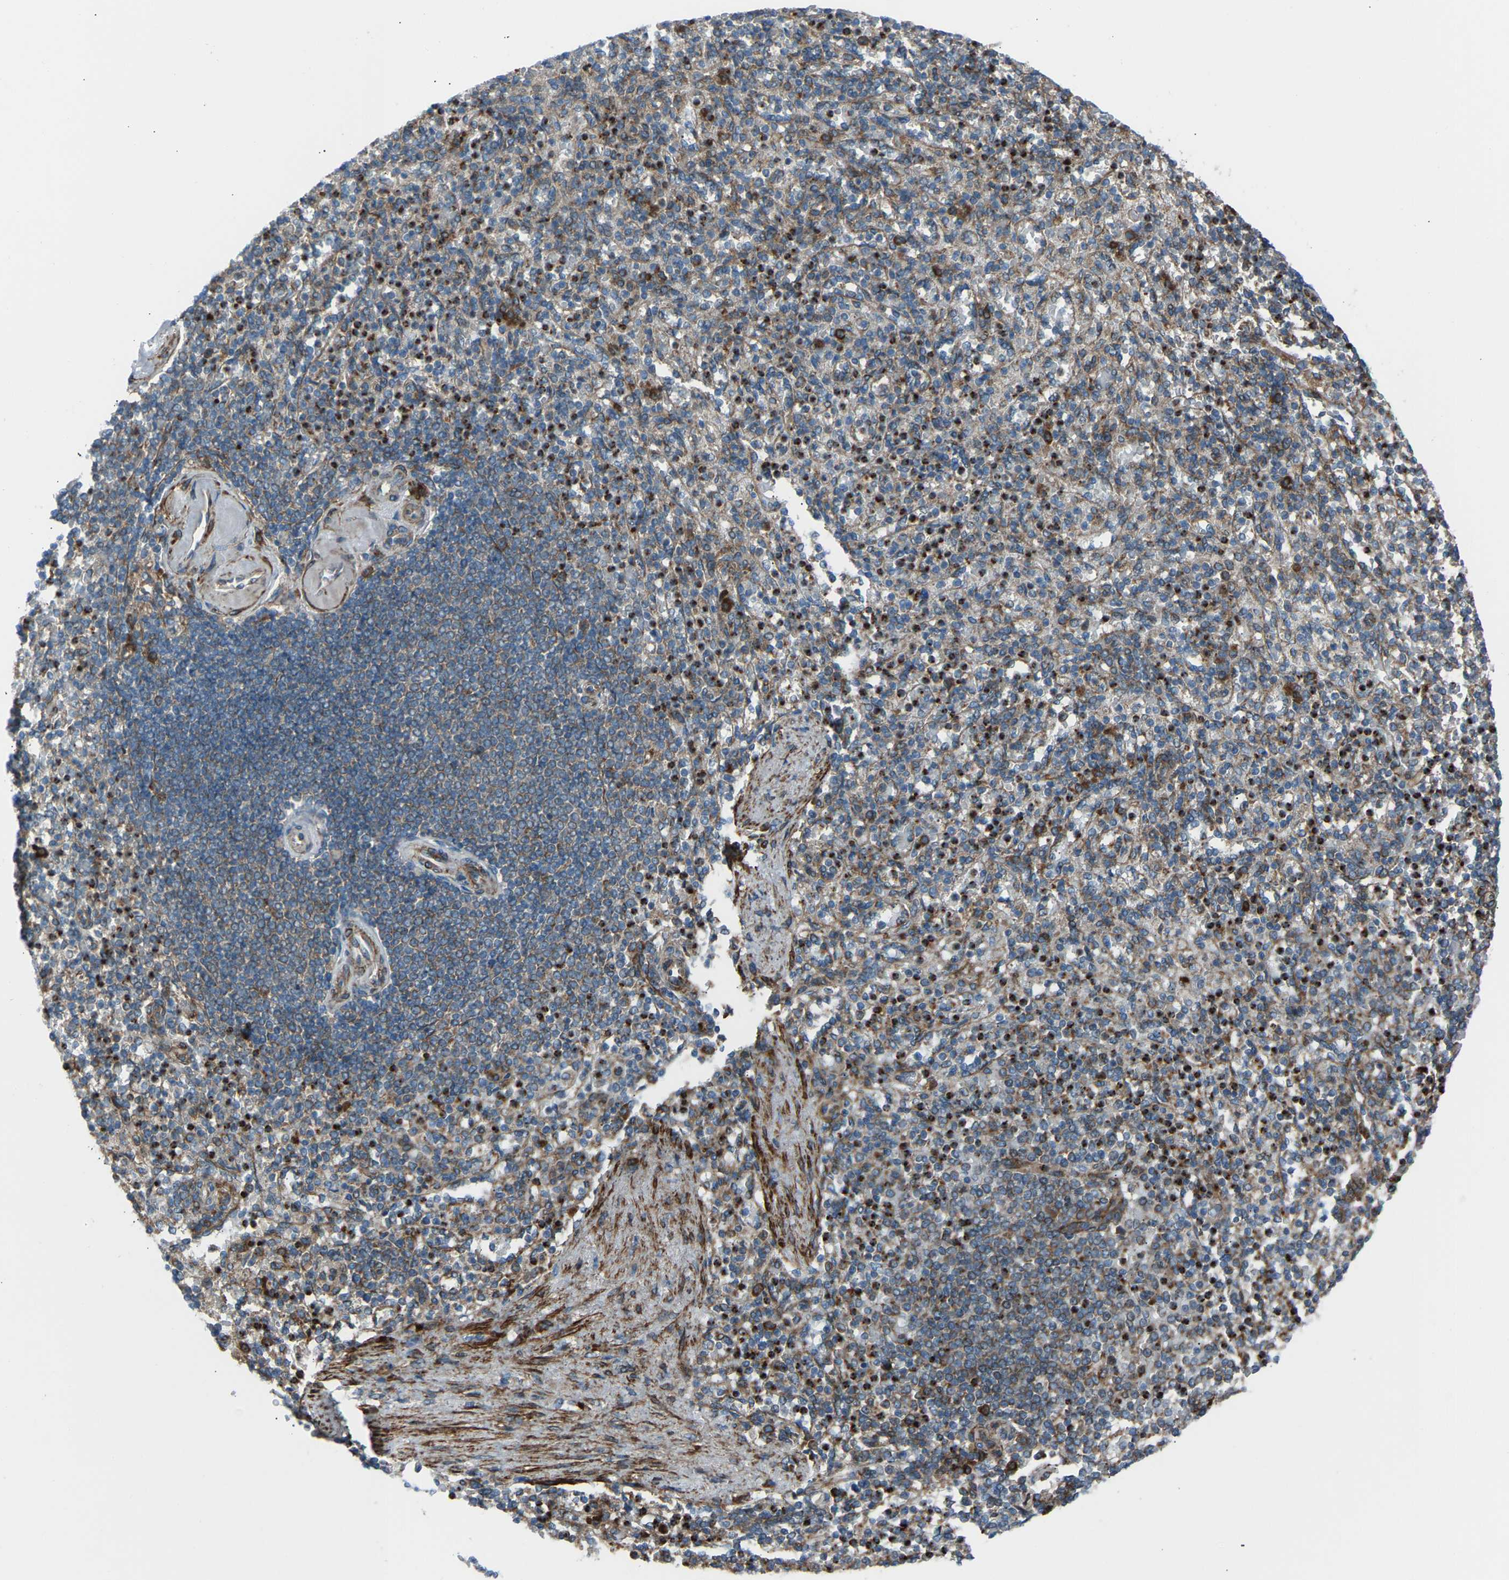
{"staining": {"intensity": "moderate", "quantity": ">75%", "location": "cytoplasmic/membranous"}, "tissue": "spleen", "cell_type": "Cells in red pulp", "image_type": "normal", "snomed": [{"axis": "morphology", "description": "Normal tissue, NOS"}, {"axis": "topography", "description": "Spleen"}], "caption": "Spleen stained with a brown dye displays moderate cytoplasmic/membranous positive positivity in approximately >75% of cells in red pulp.", "gene": "VPS41", "patient": {"sex": "female", "age": 74}}